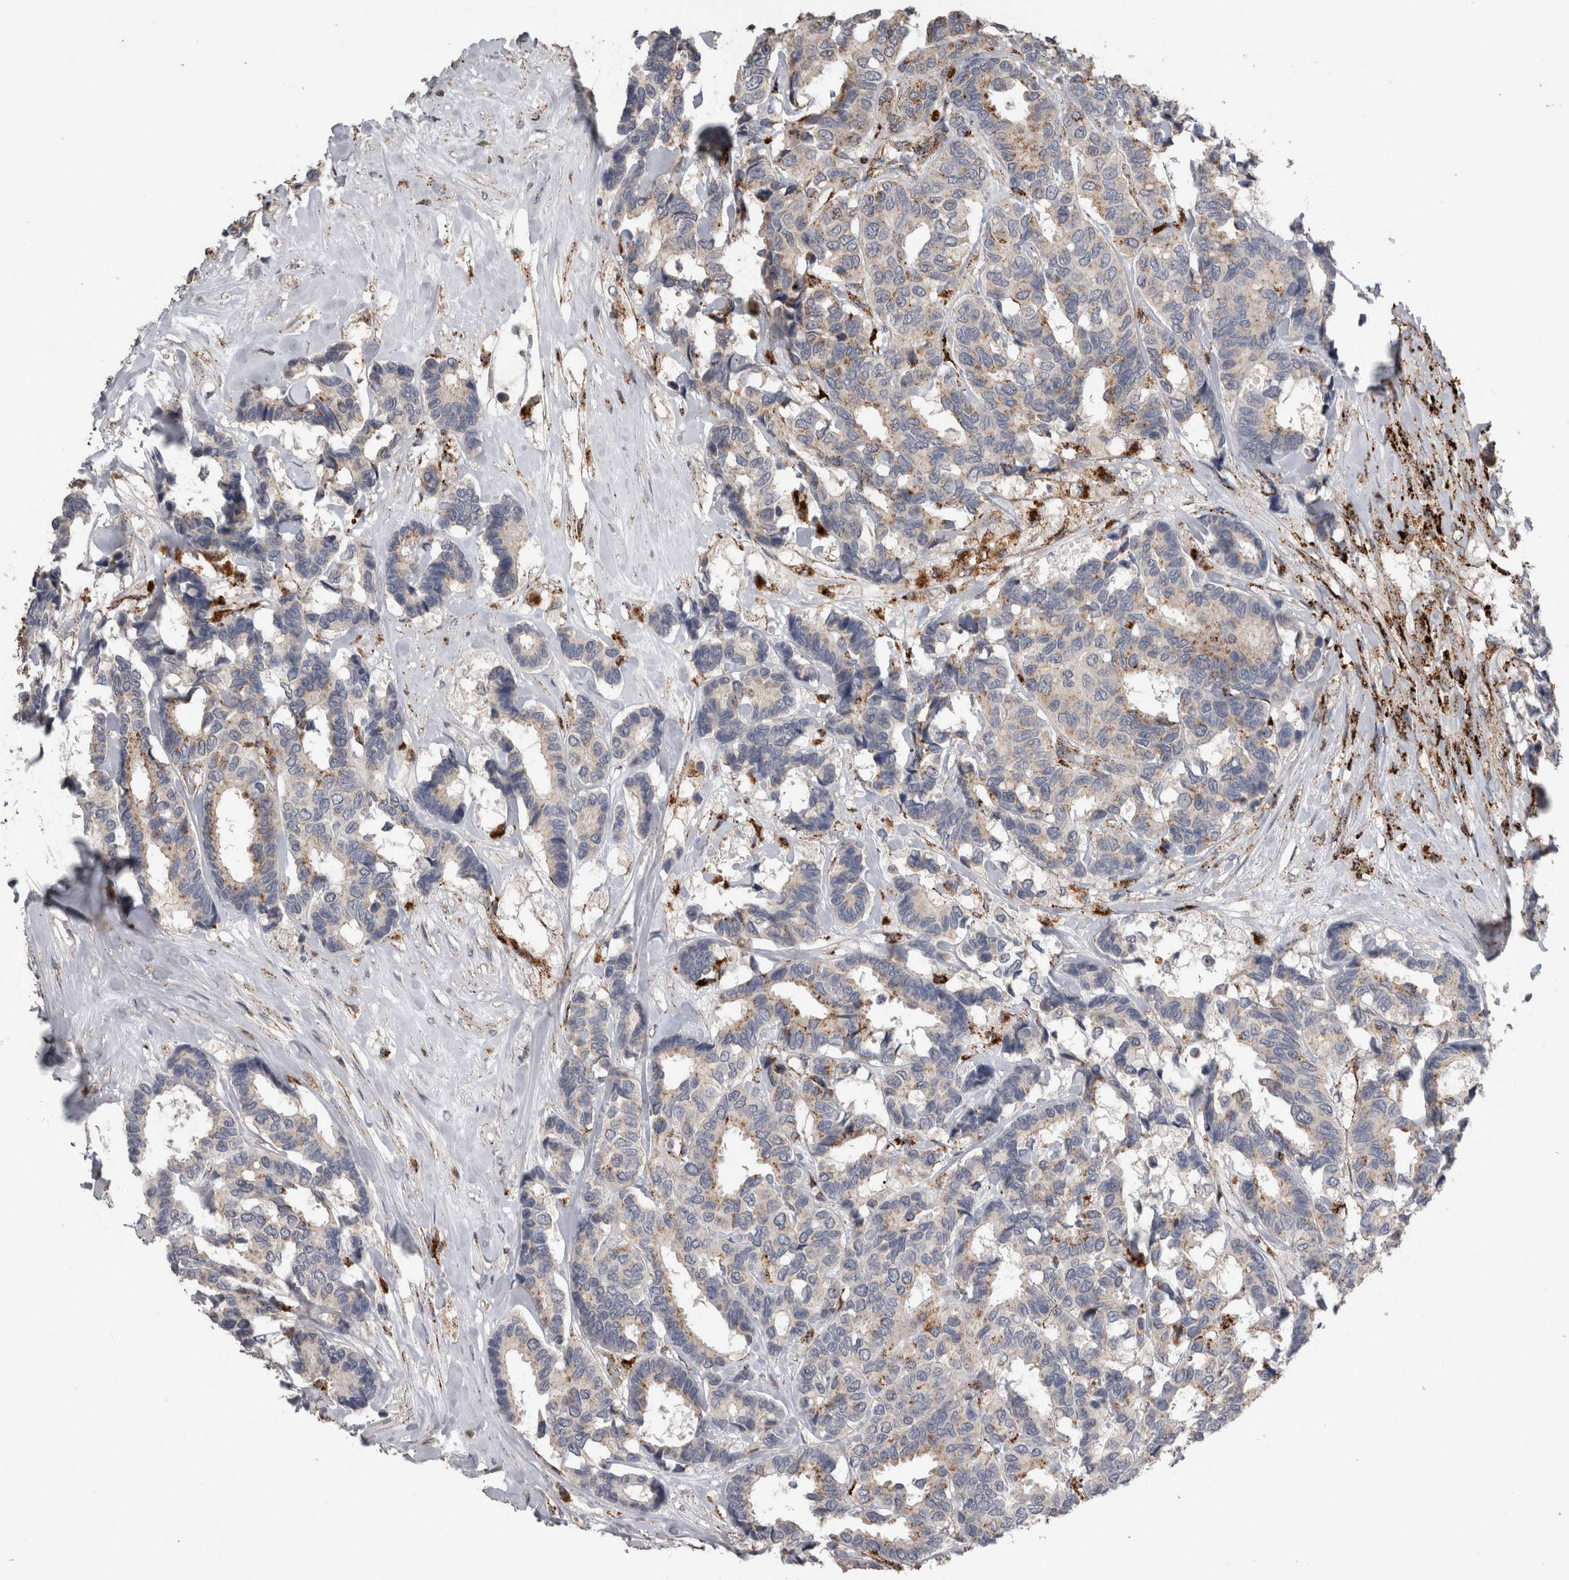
{"staining": {"intensity": "weak", "quantity": "<25%", "location": "cytoplasmic/membranous"}, "tissue": "breast cancer", "cell_type": "Tumor cells", "image_type": "cancer", "snomed": [{"axis": "morphology", "description": "Duct carcinoma"}, {"axis": "topography", "description": "Breast"}], "caption": "A high-resolution photomicrograph shows immunohistochemistry (IHC) staining of intraductal carcinoma (breast), which displays no significant staining in tumor cells.", "gene": "CTSZ", "patient": {"sex": "female", "age": 87}}